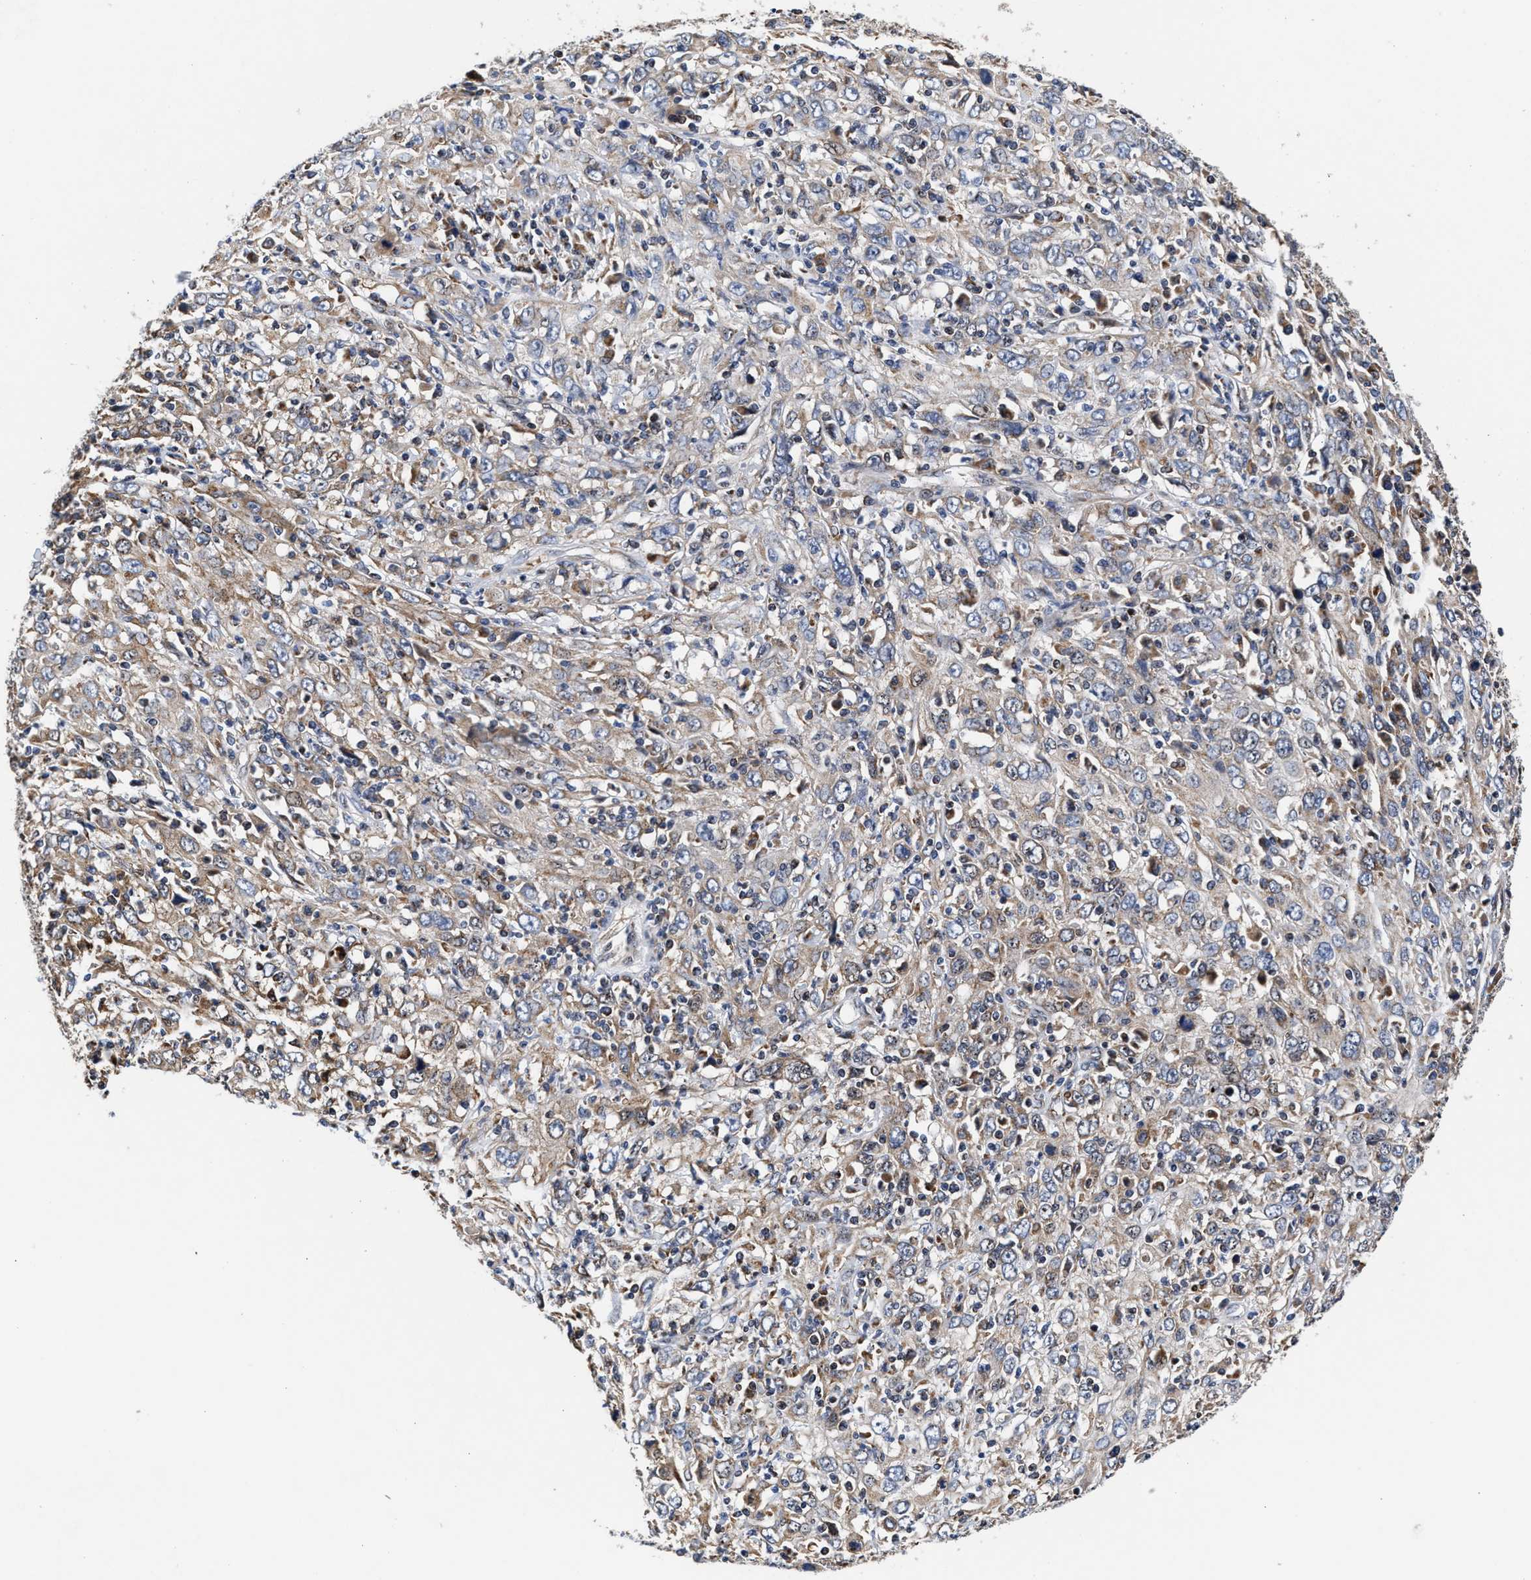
{"staining": {"intensity": "weak", "quantity": "<25%", "location": "cytoplasmic/membranous"}, "tissue": "cervical cancer", "cell_type": "Tumor cells", "image_type": "cancer", "snomed": [{"axis": "morphology", "description": "Squamous cell carcinoma, NOS"}, {"axis": "topography", "description": "Cervix"}], "caption": "Immunohistochemistry (IHC) image of neoplastic tissue: human cervical squamous cell carcinoma stained with DAB demonstrates no significant protein staining in tumor cells.", "gene": "SGK1", "patient": {"sex": "female", "age": 46}}